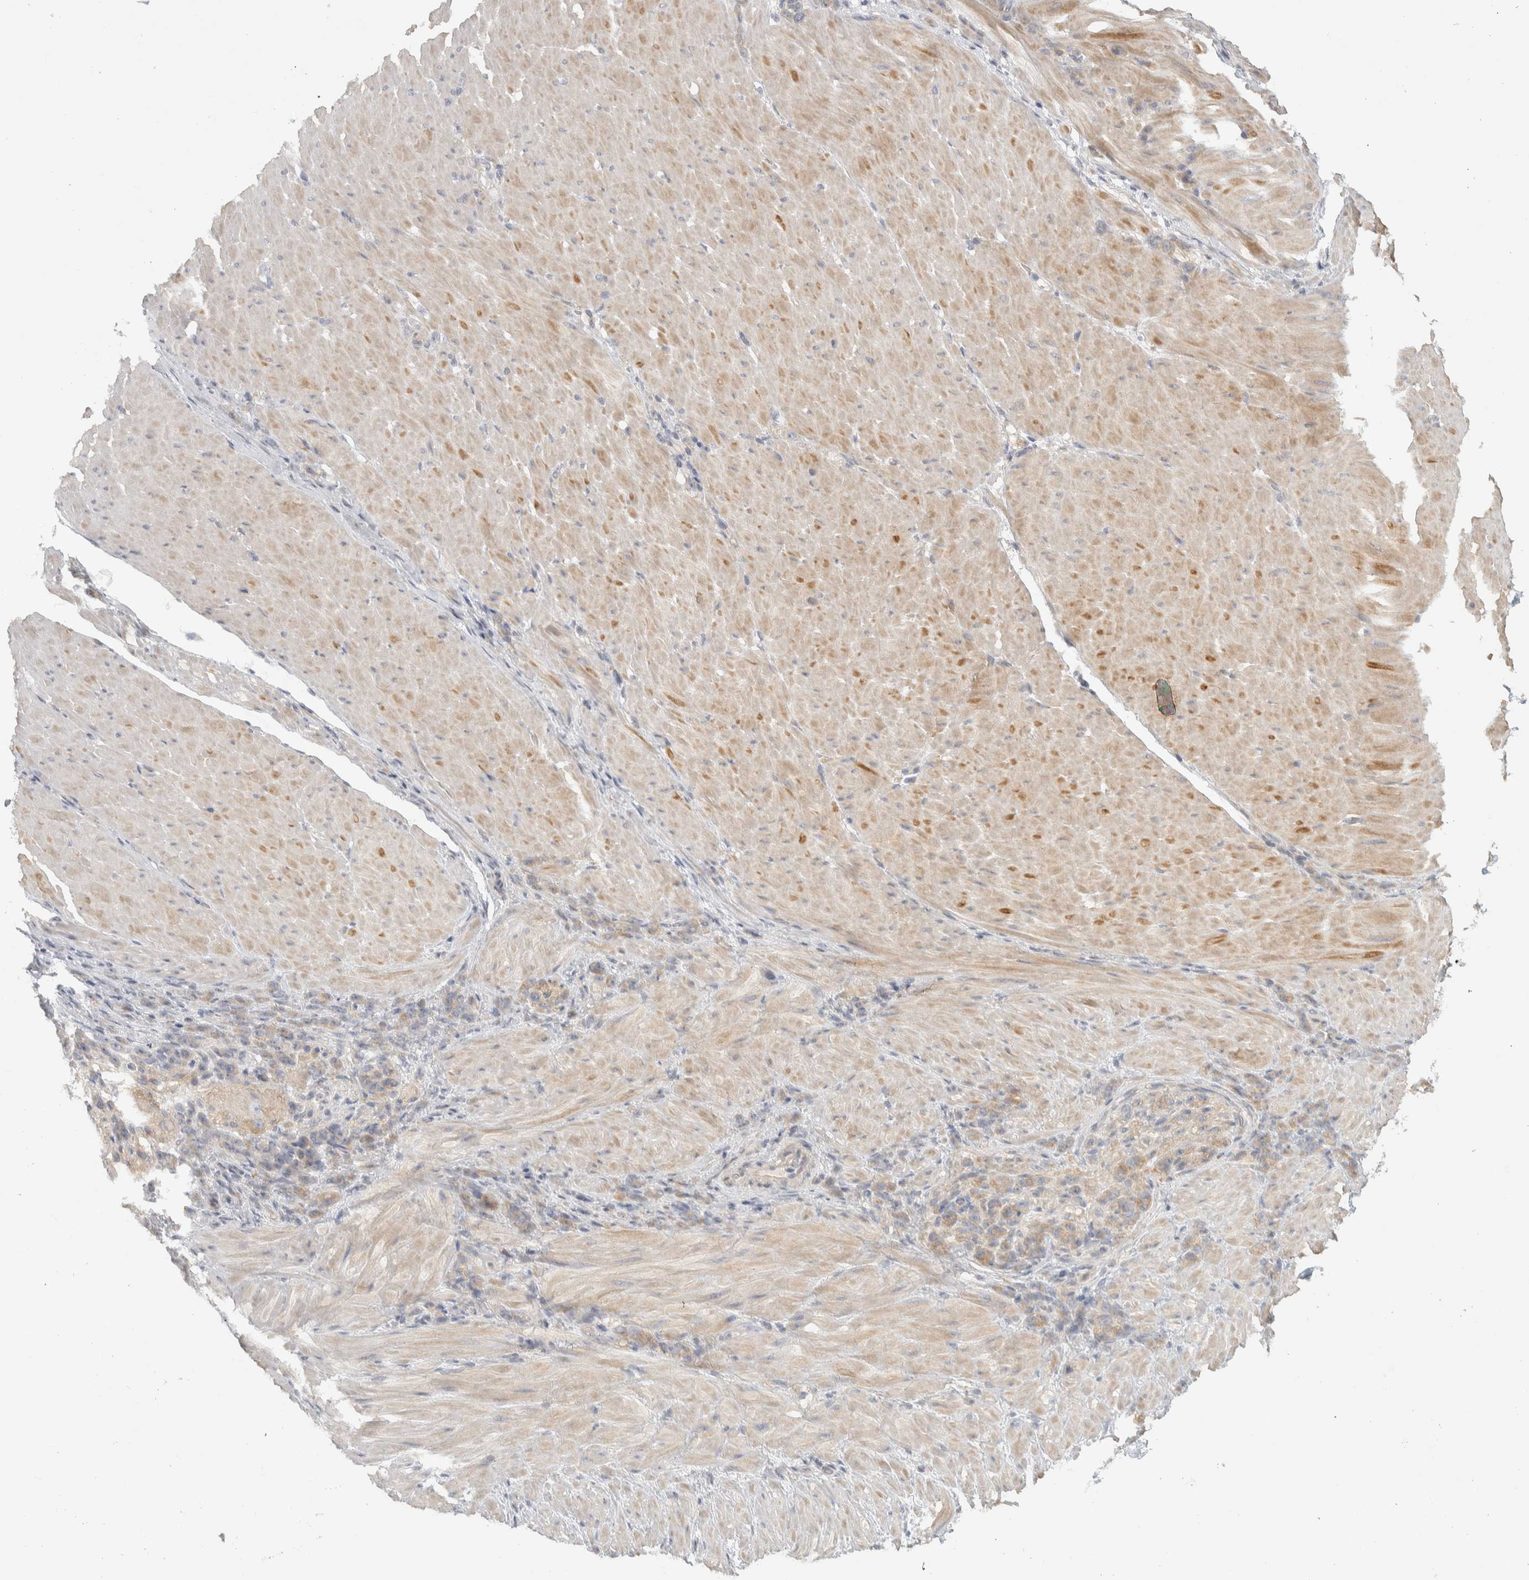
{"staining": {"intensity": "weak", "quantity": "25%-75%", "location": "cytoplasmic/membranous"}, "tissue": "stomach cancer", "cell_type": "Tumor cells", "image_type": "cancer", "snomed": [{"axis": "morphology", "description": "Normal tissue, NOS"}, {"axis": "morphology", "description": "Adenocarcinoma, NOS"}, {"axis": "topography", "description": "Stomach"}], "caption": "Immunohistochemical staining of human stomach adenocarcinoma demonstrates low levels of weak cytoplasmic/membranous staining in about 25%-75% of tumor cells.", "gene": "DCXR", "patient": {"sex": "male", "age": 82}}